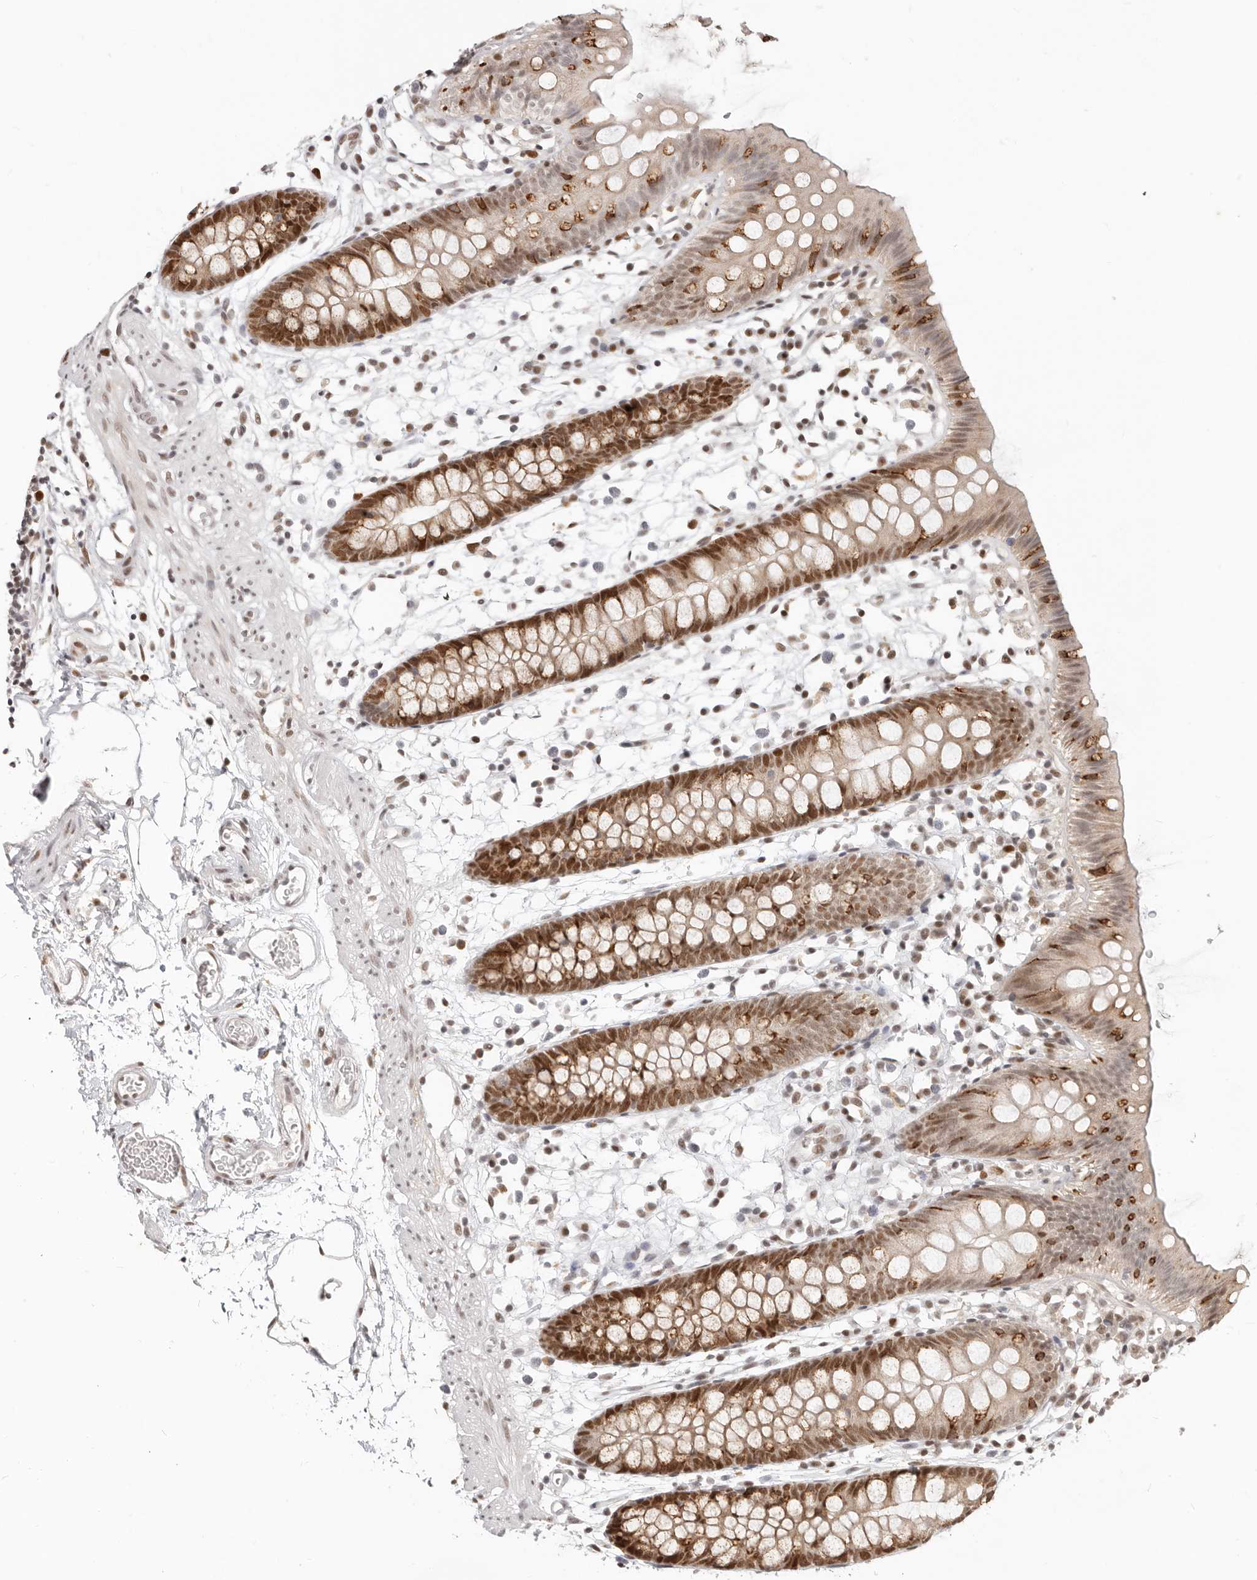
{"staining": {"intensity": "moderate", "quantity": ">75%", "location": "nuclear"}, "tissue": "colon", "cell_type": "Endothelial cells", "image_type": "normal", "snomed": [{"axis": "morphology", "description": "Normal tissue, NOS"}, {"axis": "topography", "description": "Colon"}], "caption": "Benign colon displays moderate nuclear staining in about >75% of endothelial cells.", "gene": "RFC2", "patient": {"sex": "male", "age": 56}}